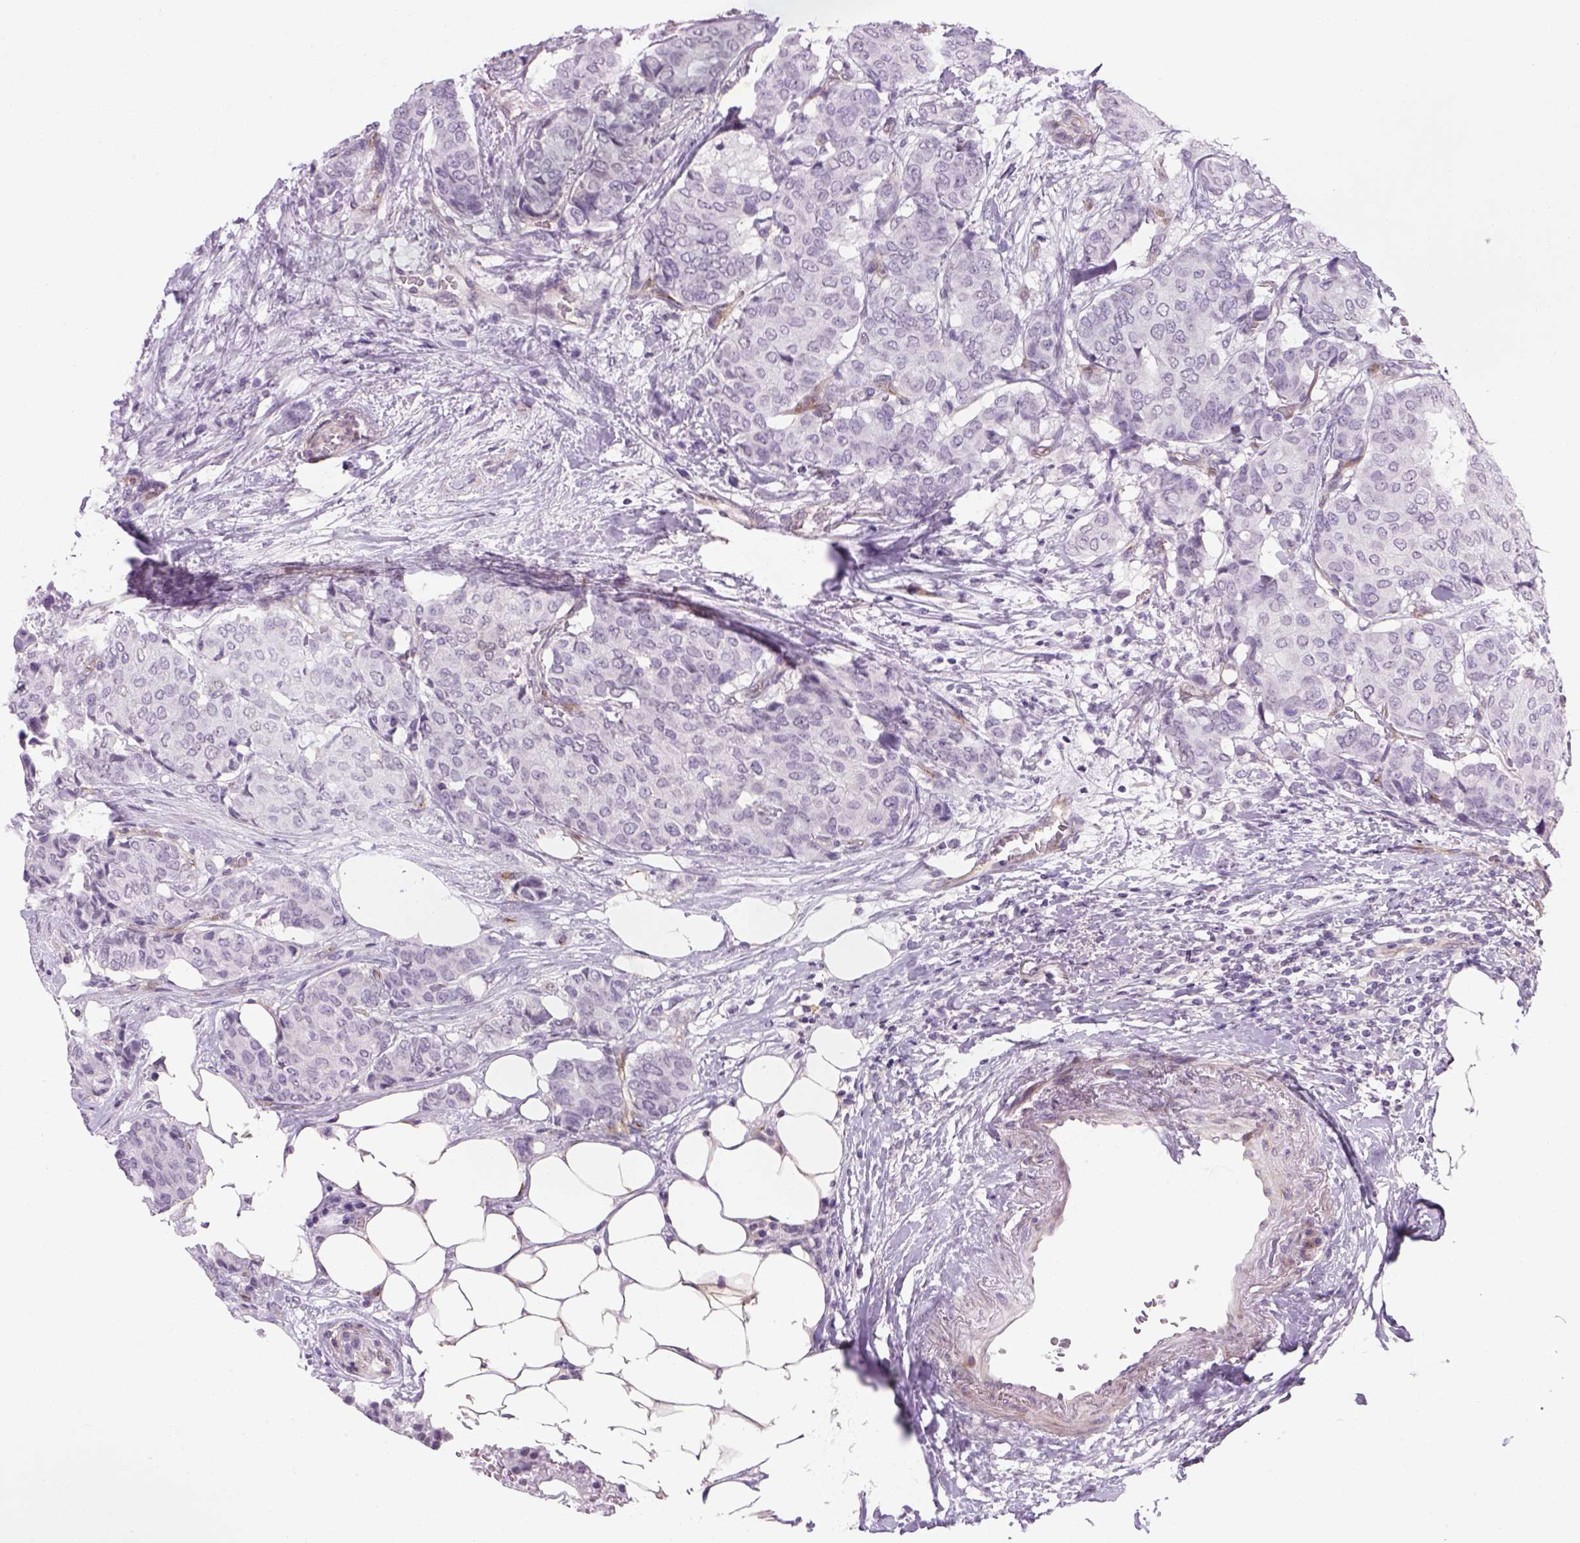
{"staining": {"intensity": "negative", "quantity": "none", "location": "none"}, "tissue": "breast cancer", "cell_type": "Tumor cells", "image_type": "cancer", "snomed": [{"axis": "morphology", "description": "Duct carcinoma"}, {"axis": "topography", "description": "Breast"}], "caption": "The micrograph exhibits no significant staining in tumor cells of breast cancer (invasive ductal carcinoma). (Brightfield microscopy of DAB IHC at high magnification).", "gene": "PRRT1", "patient": {"sex": "female", "age": 75}}